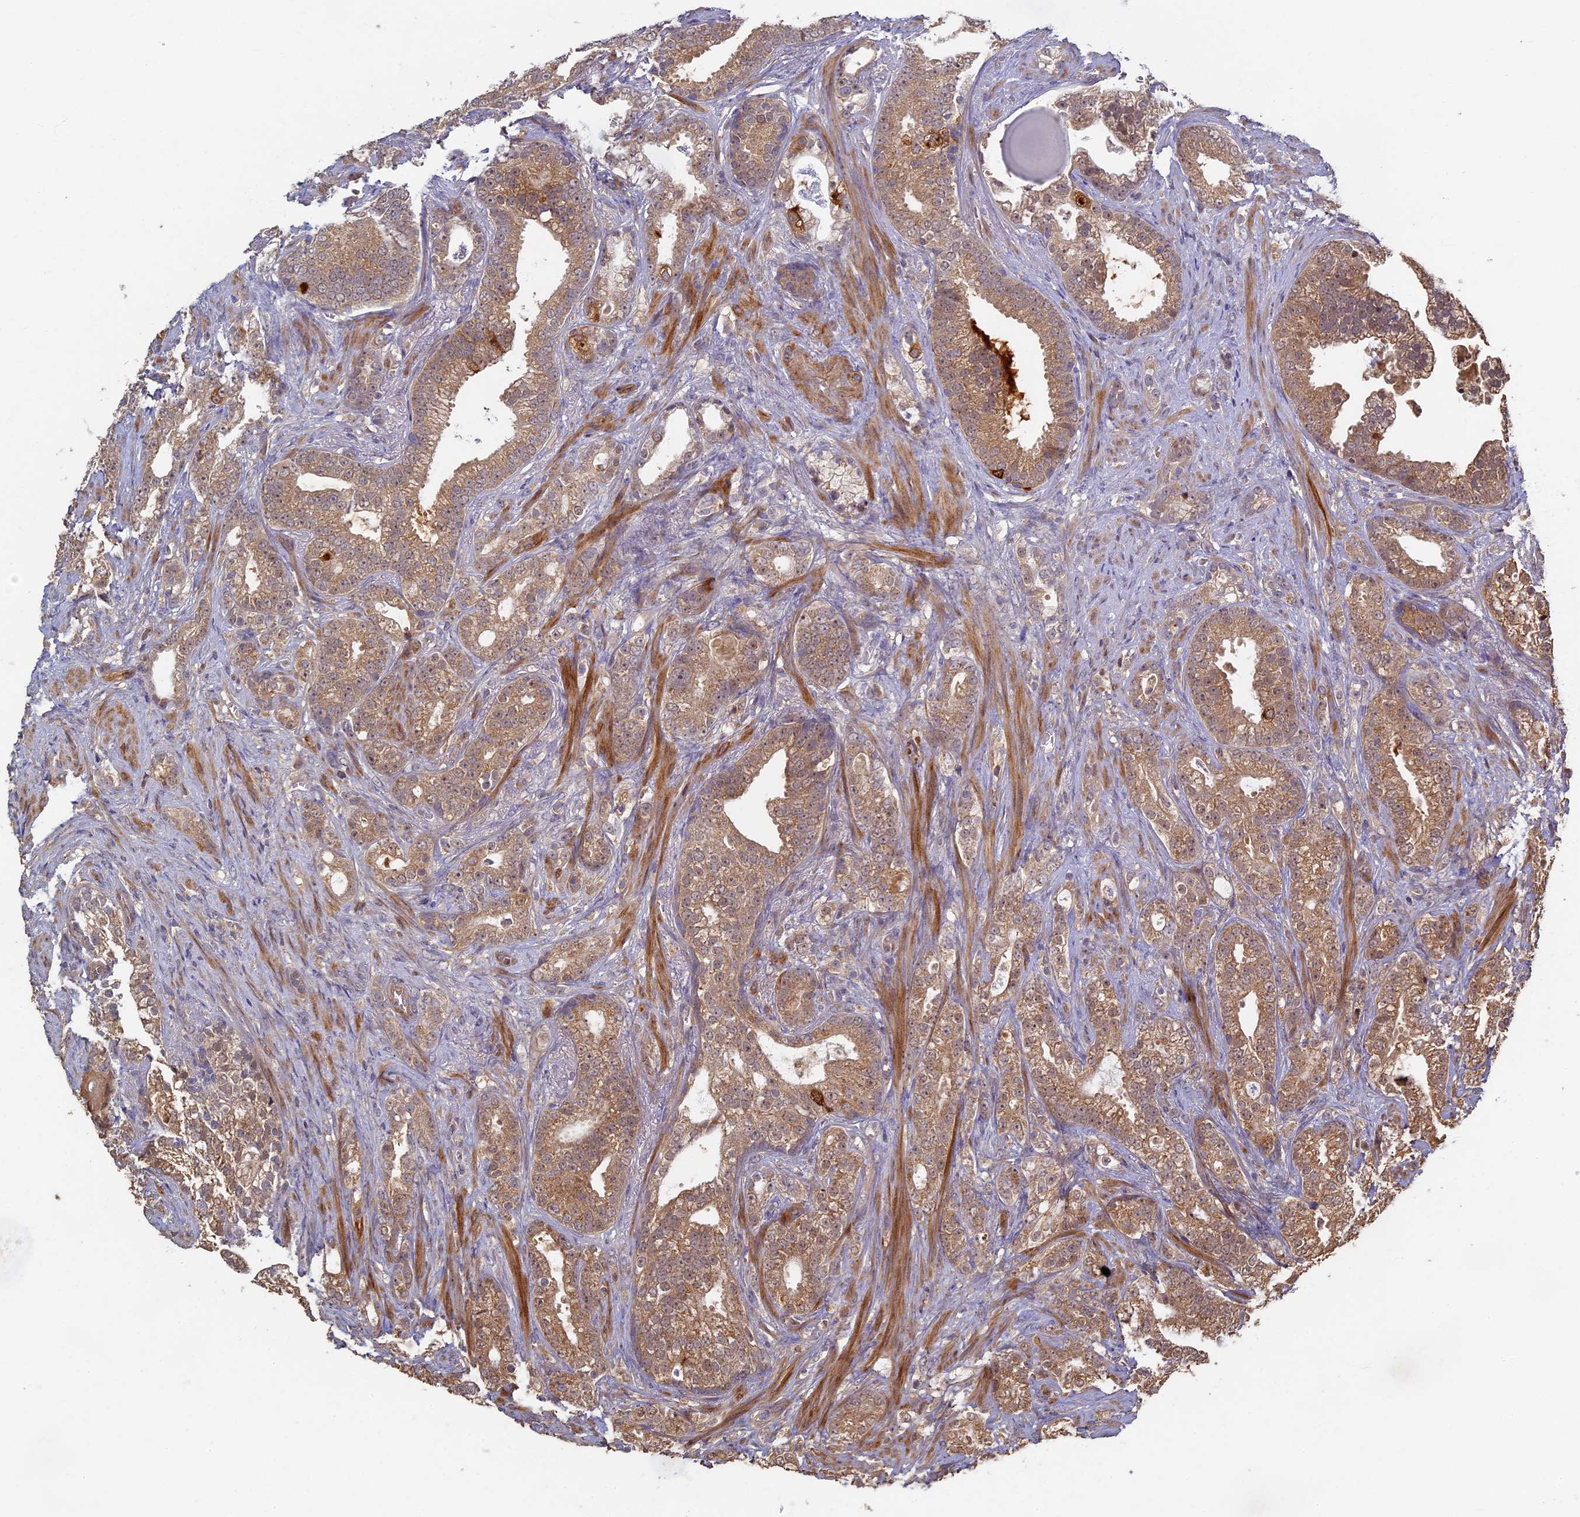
{"staining": {"intensity": "strong", "quantity": "25%-75%", "location": "cytoplasmic/membranous"}, "tissue": "prostate cancer", "cell_type": "Tumor cells", "image_type": "cancer", "snomed": [{"axis": "morphology", "description": "Adenocarcinoma, High grade"}, {"axis": "topography", "description": "Prostate and seminal vesicle, NOS"}], "caption": "Prostate adenocarcinoma (high-grade) was stained to show a protein in brown. There is high levels of strong cytoplasmic/membranous staining in about 25%-75% of tumor cells.", "gene": "RSPH3", "patient": {"sex": "male", "age": 67}}